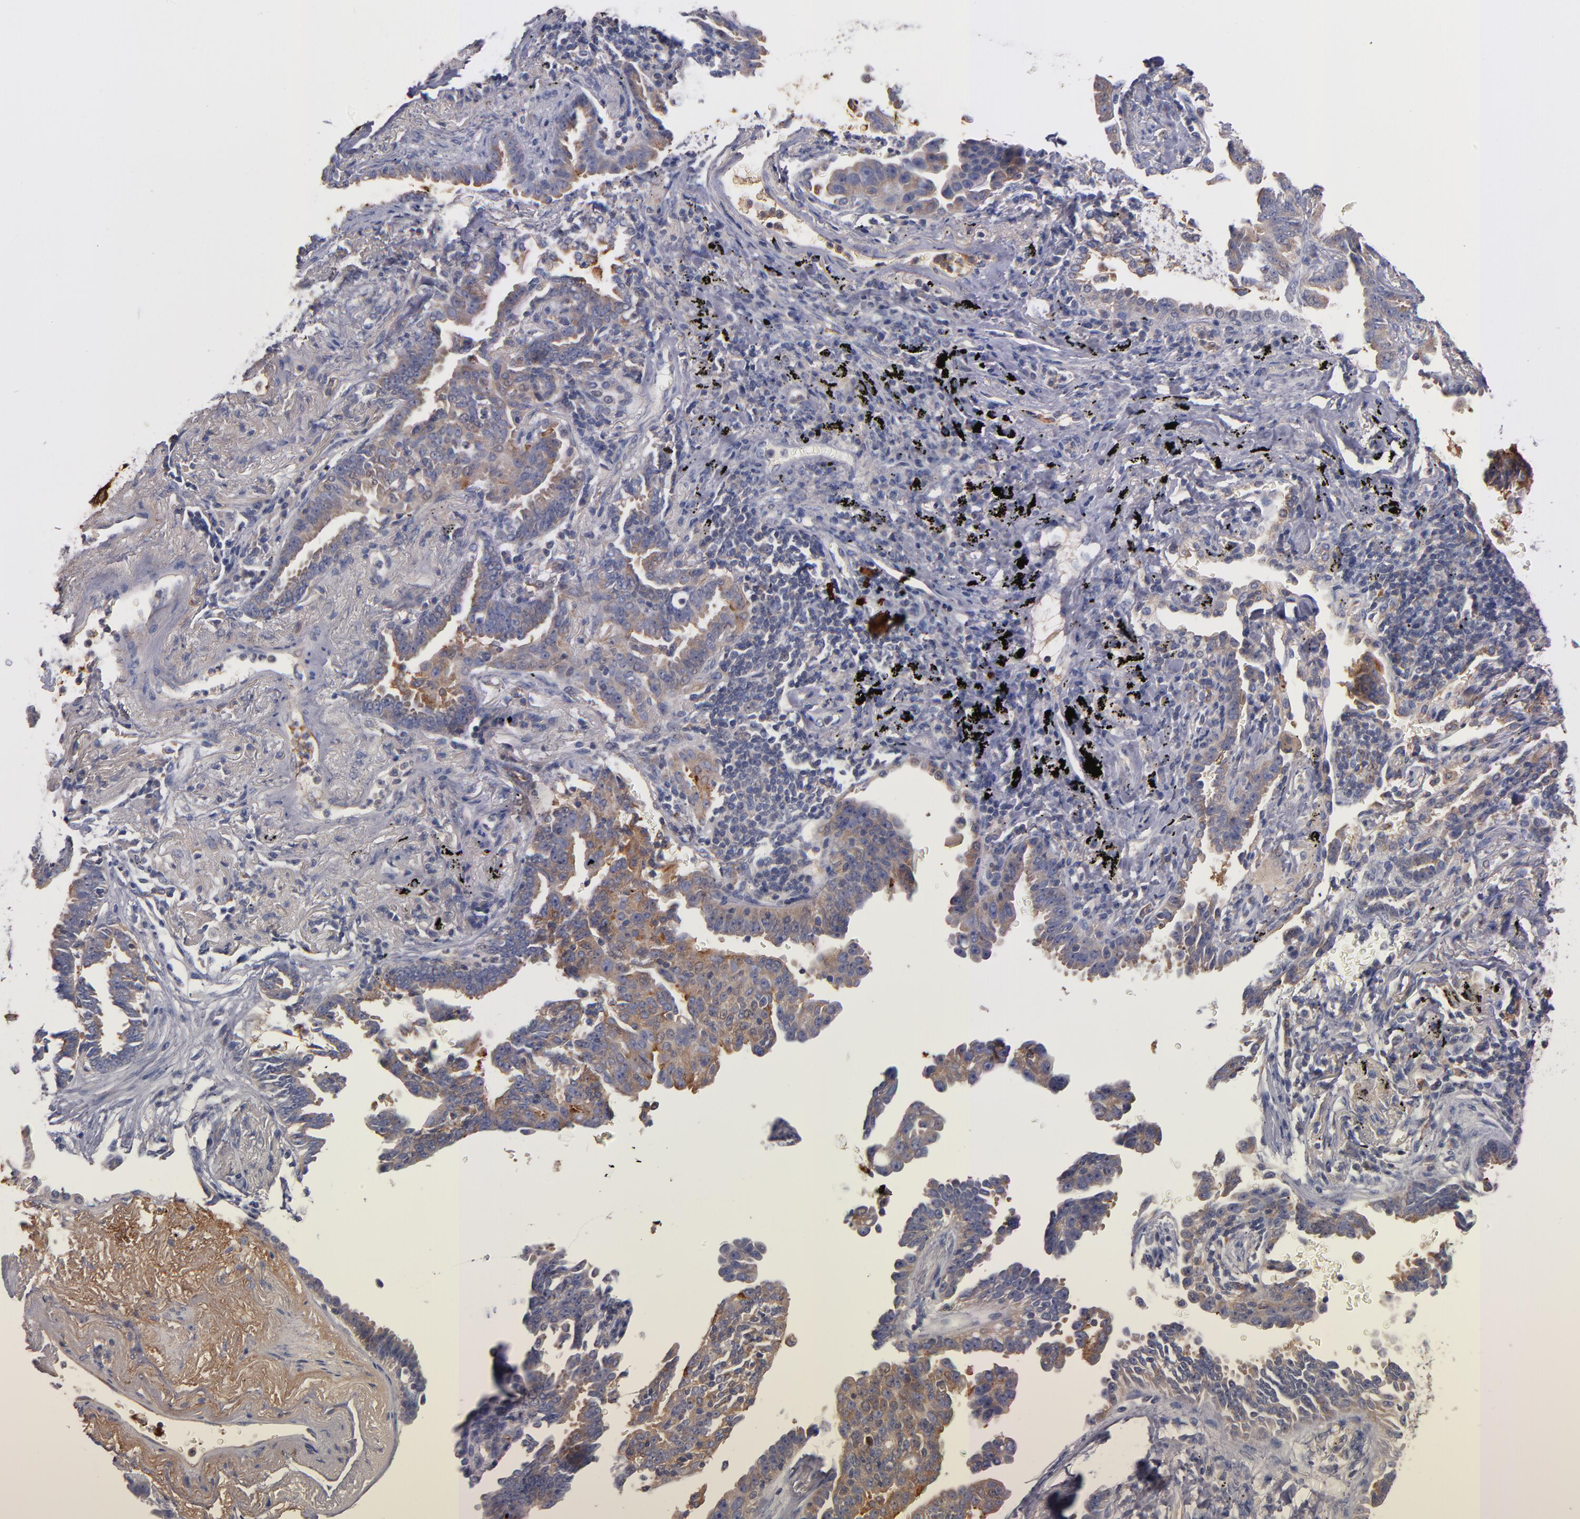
{"staining": {"intensity": "weak", "quantity": "25%-75%", "location": "cytoplasmic/membranous"}, "tissue": "lung cancer", "cell_type": "Tumor cells", "image_type": "cancer", "snomed": [{"axis": "morphology", "description": "Adenocarcinoma, NOS"}, {"axis": "topography", "description": "Lung"}], "caption": "Weak cytoplasmic/membranous protein expression is seen in about 25%-75% of tumor cells in lung cancer. (DAB IHC, brown staining for protein, blue staining for nuclei).", "gene": "DACT1", "patient": {"sex": "female", "age": 64}}